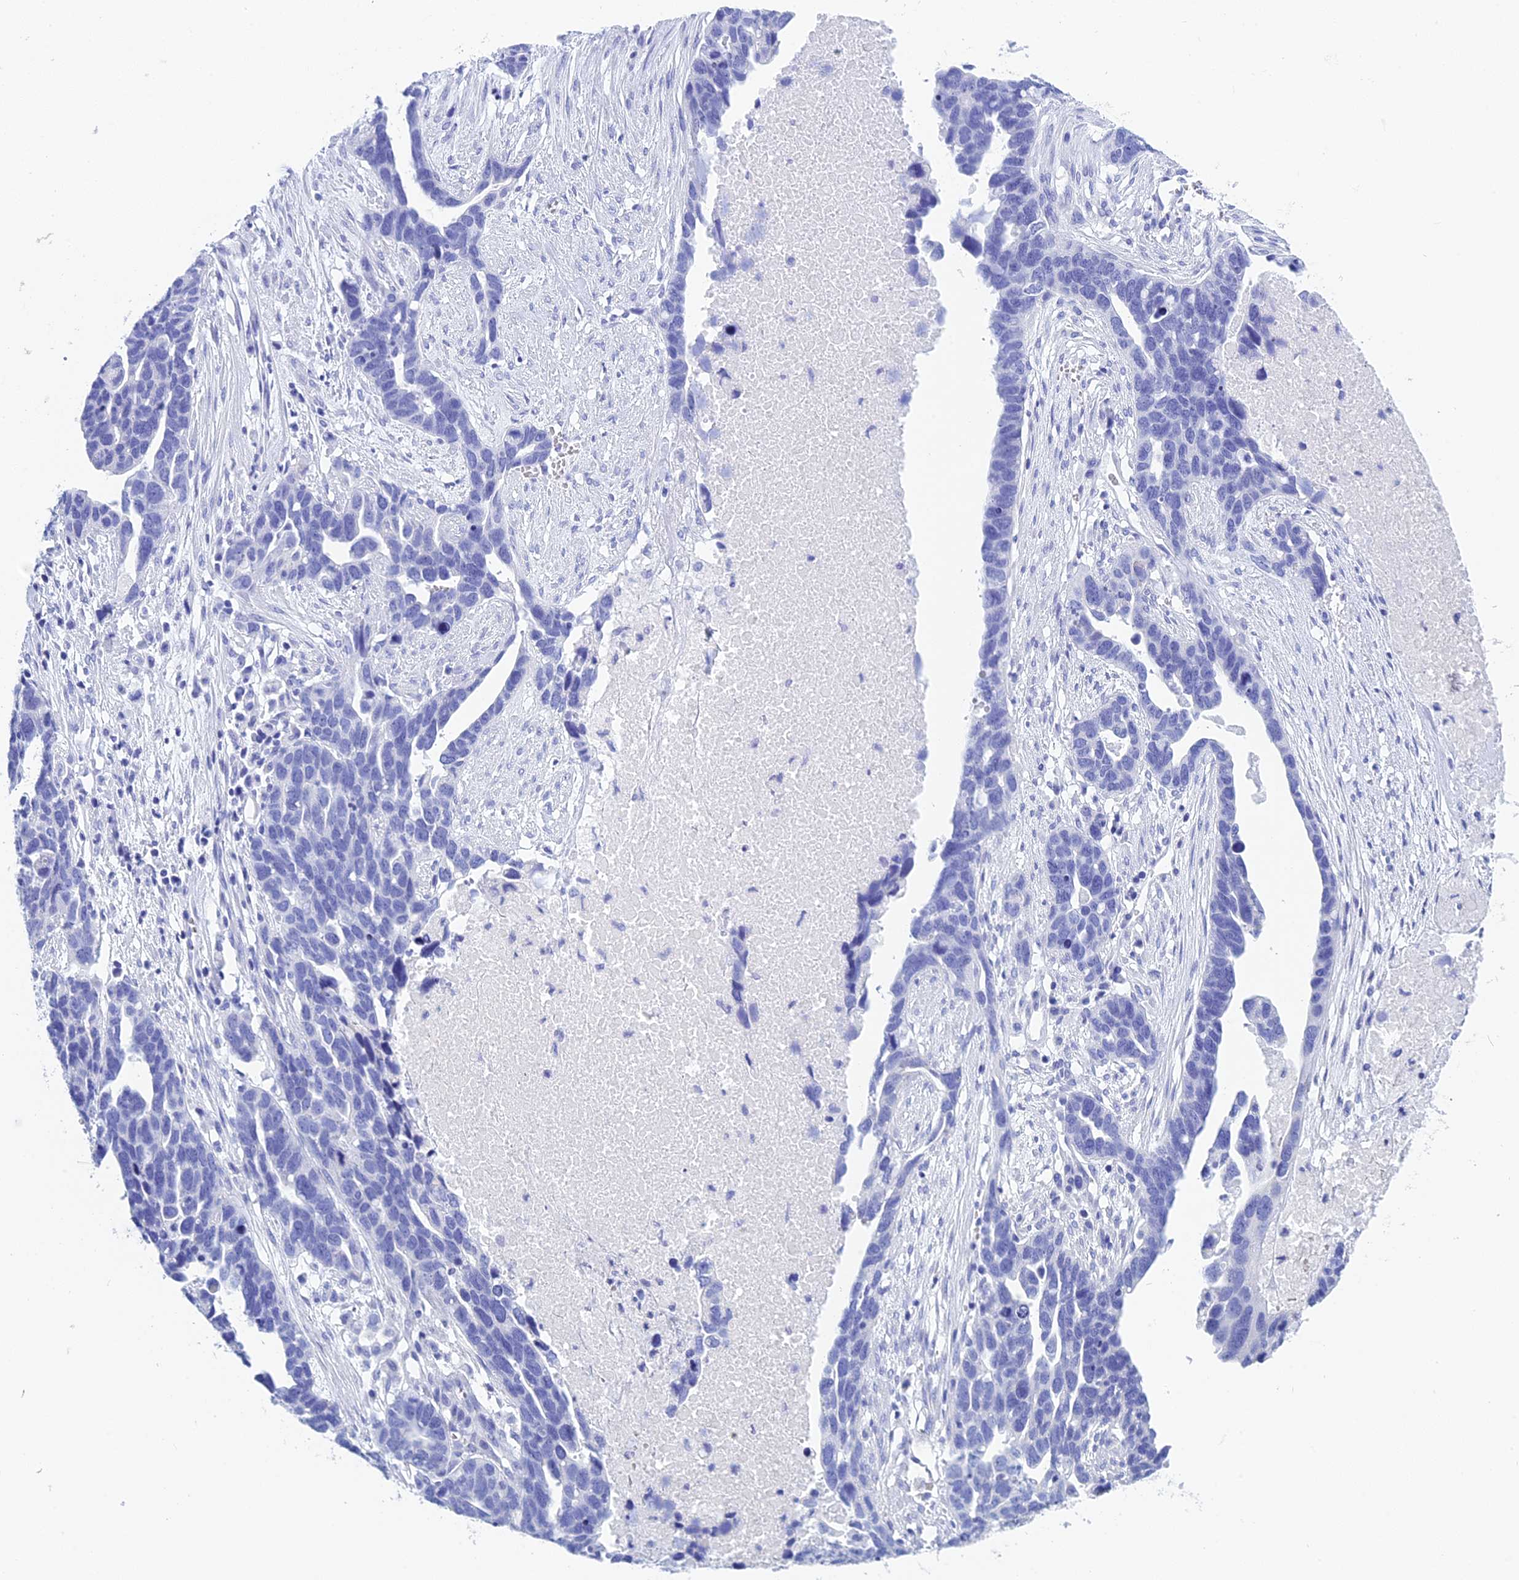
{"staining": {"intensity": "negative", "quantity": "none", "location": "none"}, "tissue": "ovarian cancer", "cell_type": "Tumor cells", "image_type": "cancer", "snomed": [{"axis": "morphology", "description": "Cystadenocarcinoma, serous, NOS"}, {"axis": "topography", "description": "Ovary"}], "caption": "IHC image of human serous cystadenocarcinoma (ovarian) stained for a protein (brown), which demonstrates no positivity in tumor cells.", "gene": "TEX101", "patient": {"sex": "female", "age": 54}}